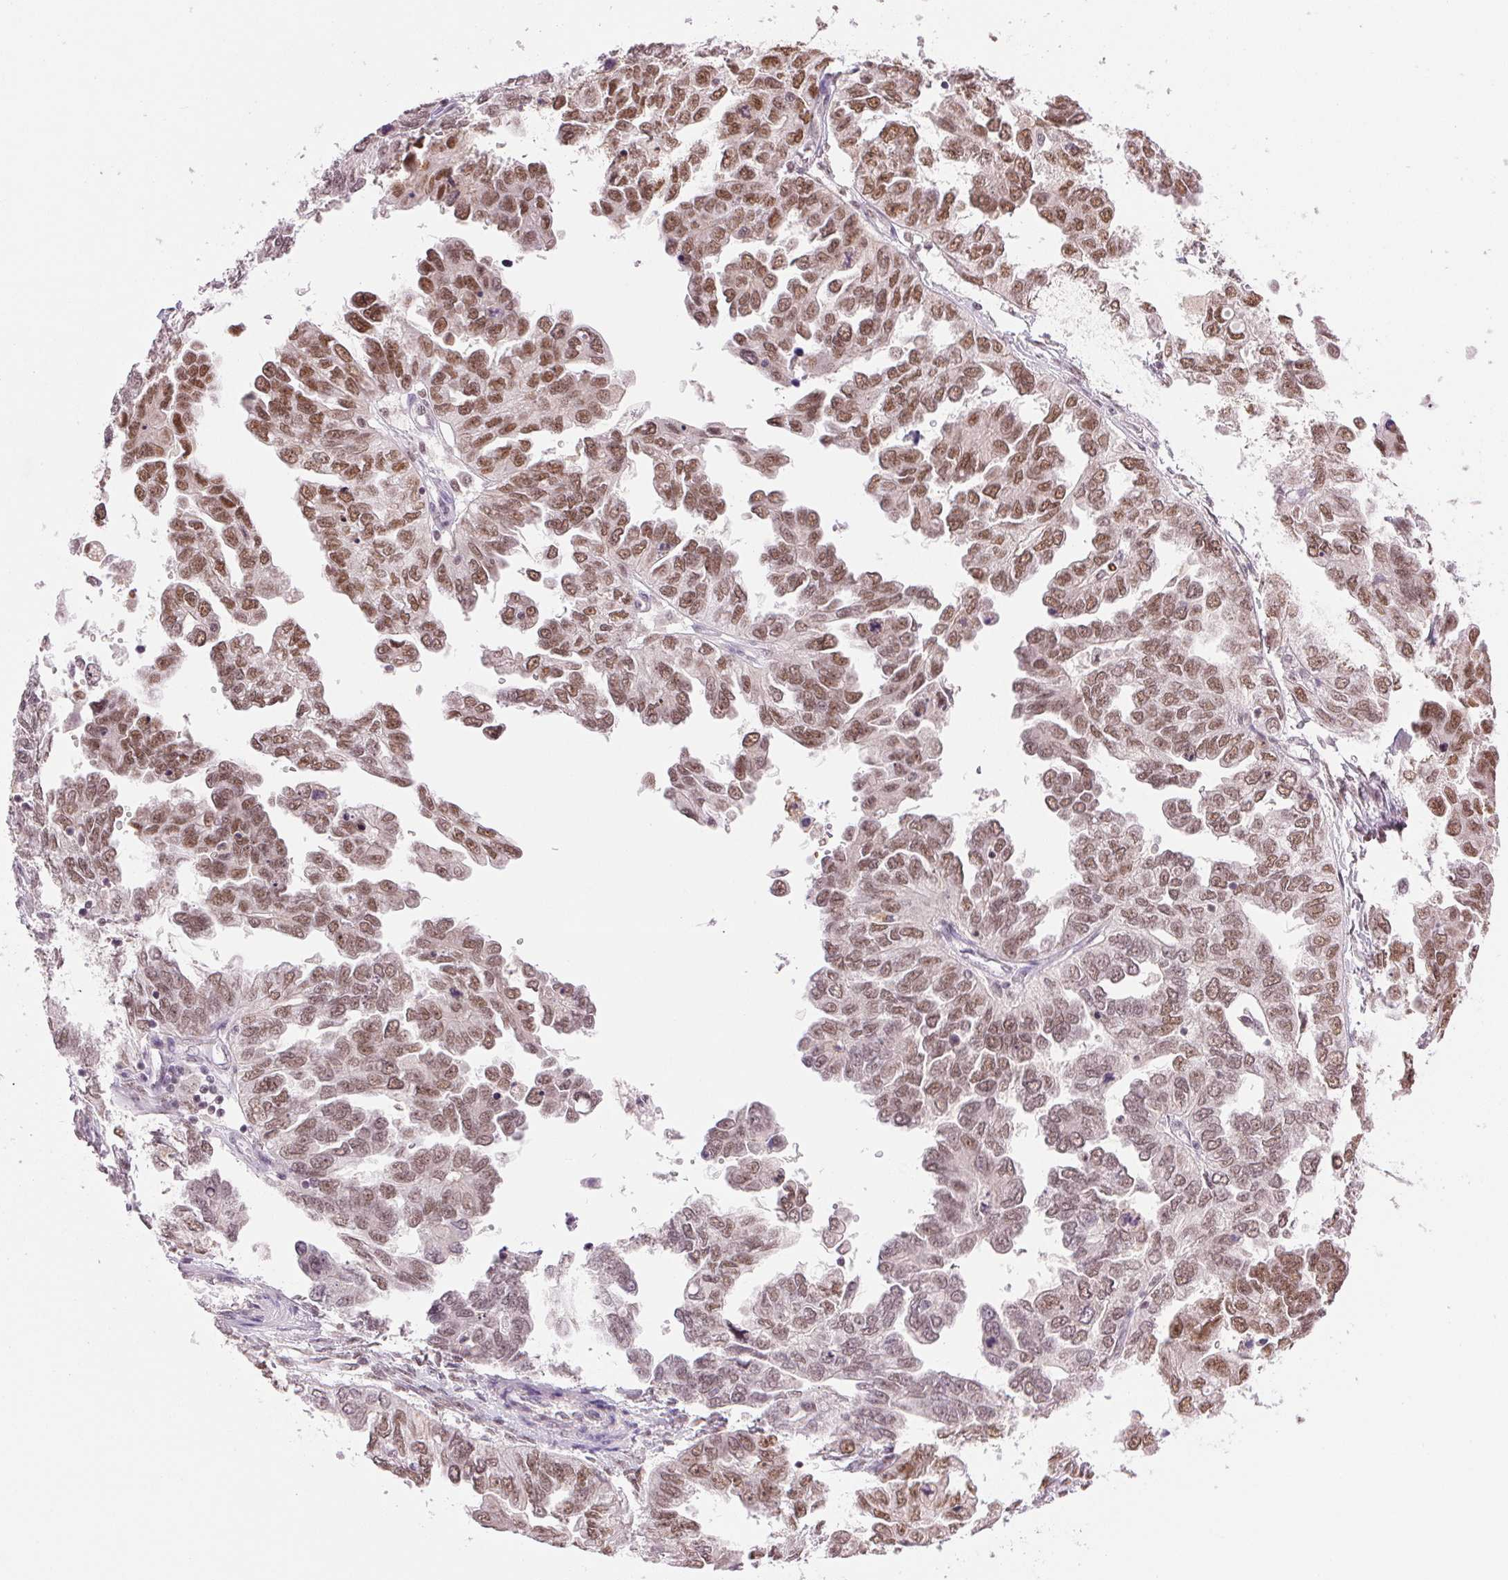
{"staining": {"intensity": "moderate", "quantity": ">75%", "location": "nuclear"}, "tissue": "ovarian cancer", "cell_type": "Tumor cells", "image_type": "cancer", "snomed": [{"axis": "morphology", "description": "Cystadenocarcinoma, serous, NOS"}, {"axis": "topography", "description": "Ovary"}], "caption": "Protein staining shows moderate nuclear expression in approximately >75% of tumor cells in ovarian cancer.", "gene": "RPRD1B", "patient": {"sex": "female", "age": 53}}